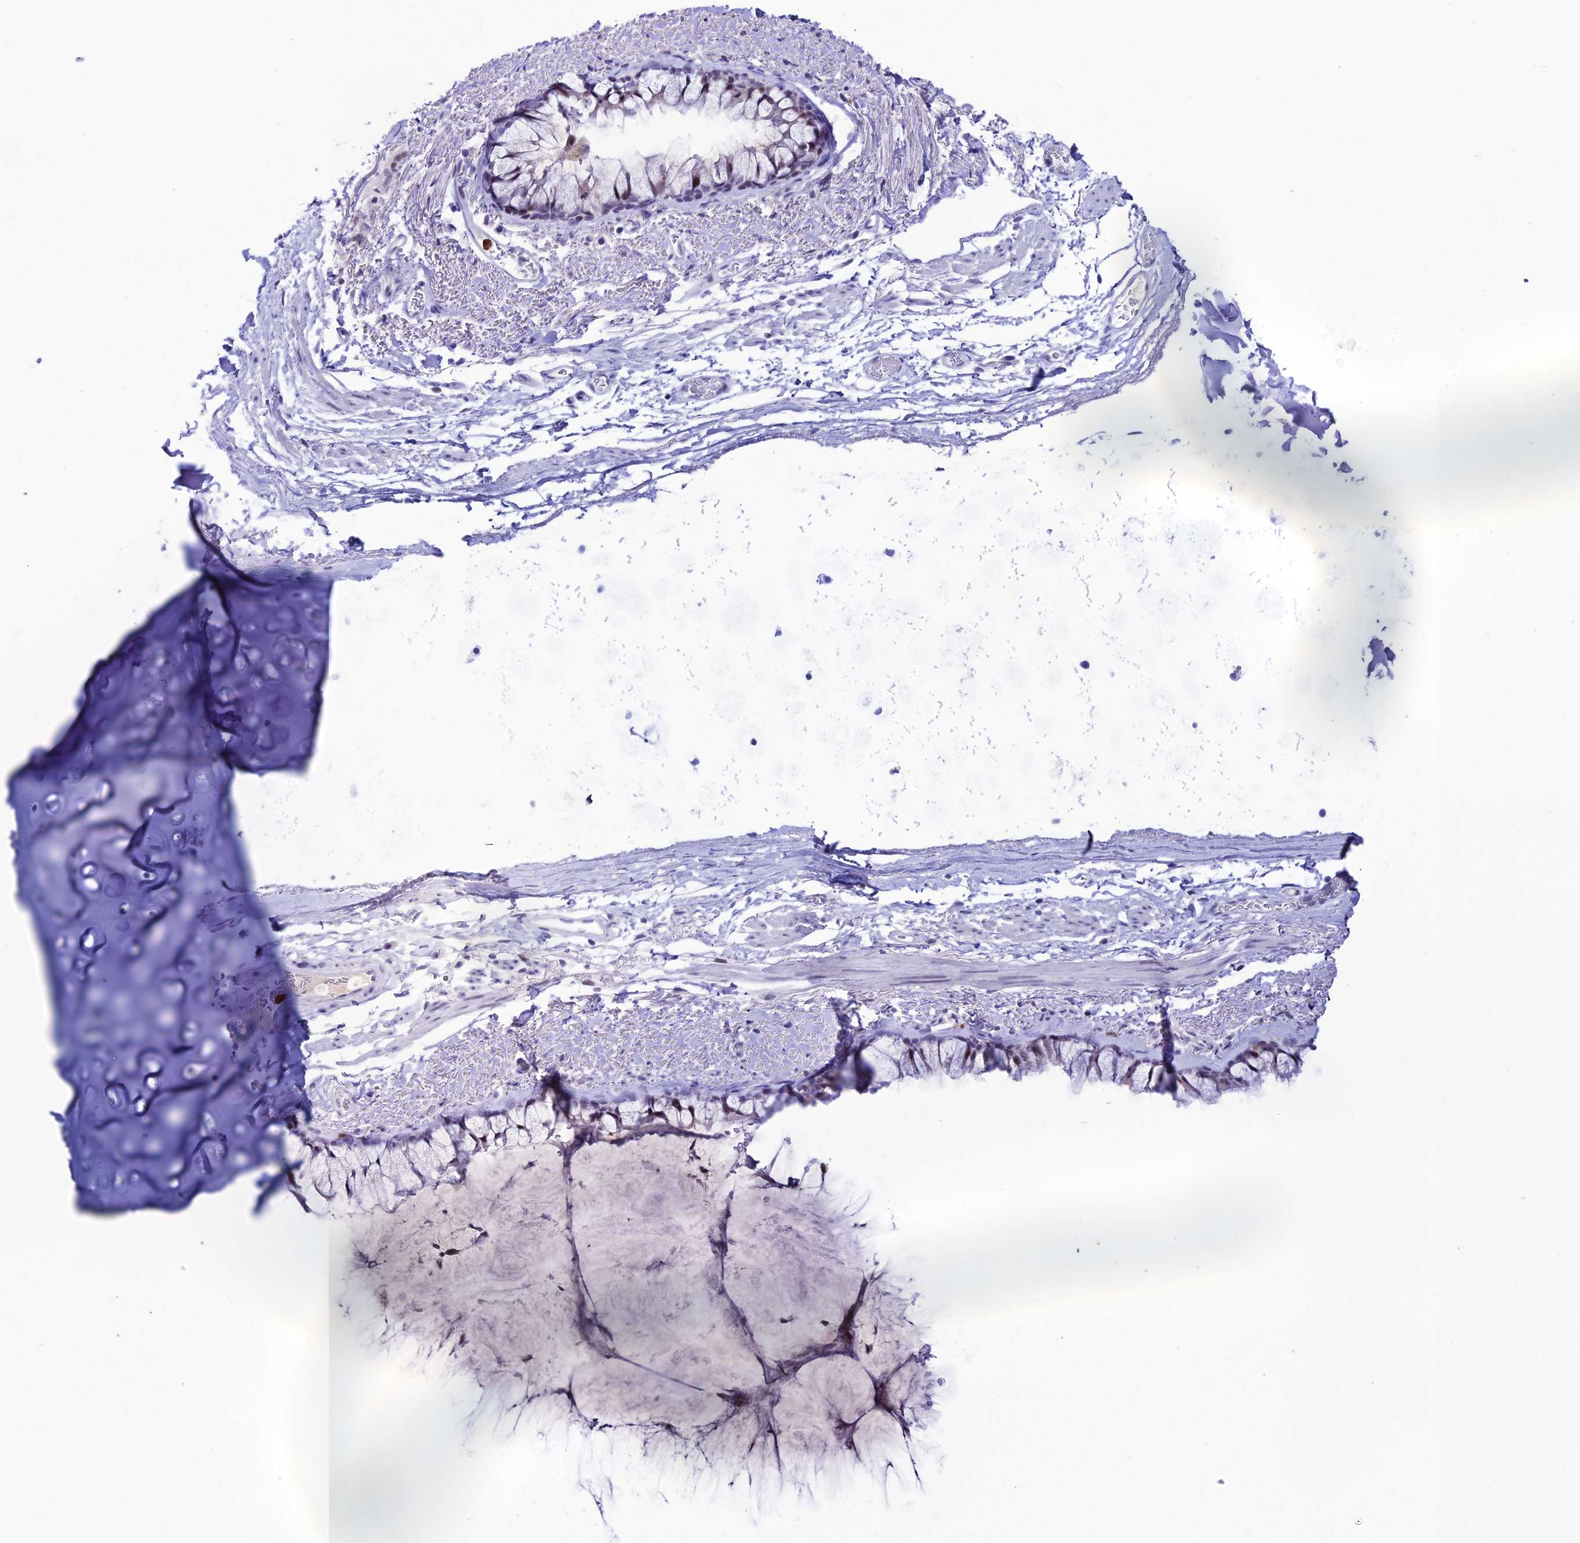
{"staining": {"intensity": "weak", "quantity": "<25%", "location": "nuclear"}, "tissue": "bronchus", "cell_type": "Respiratory epithelial cells", "image_type": "normal", "snomed": [{"axis": "morphology", "description": "Normal tissue, NOS"}, {"axis": "topography", "description": "Bronchus"}], "caption": "A photomicrograph of human bronchus is negative for staining in respiratory epithelial cells. The staining is performed using DAB brown chromogen with nuclei counter-stained in using hematoxylin.", "gene": "MFSD2B", "patient": {"sex": "male", "age": 65}}